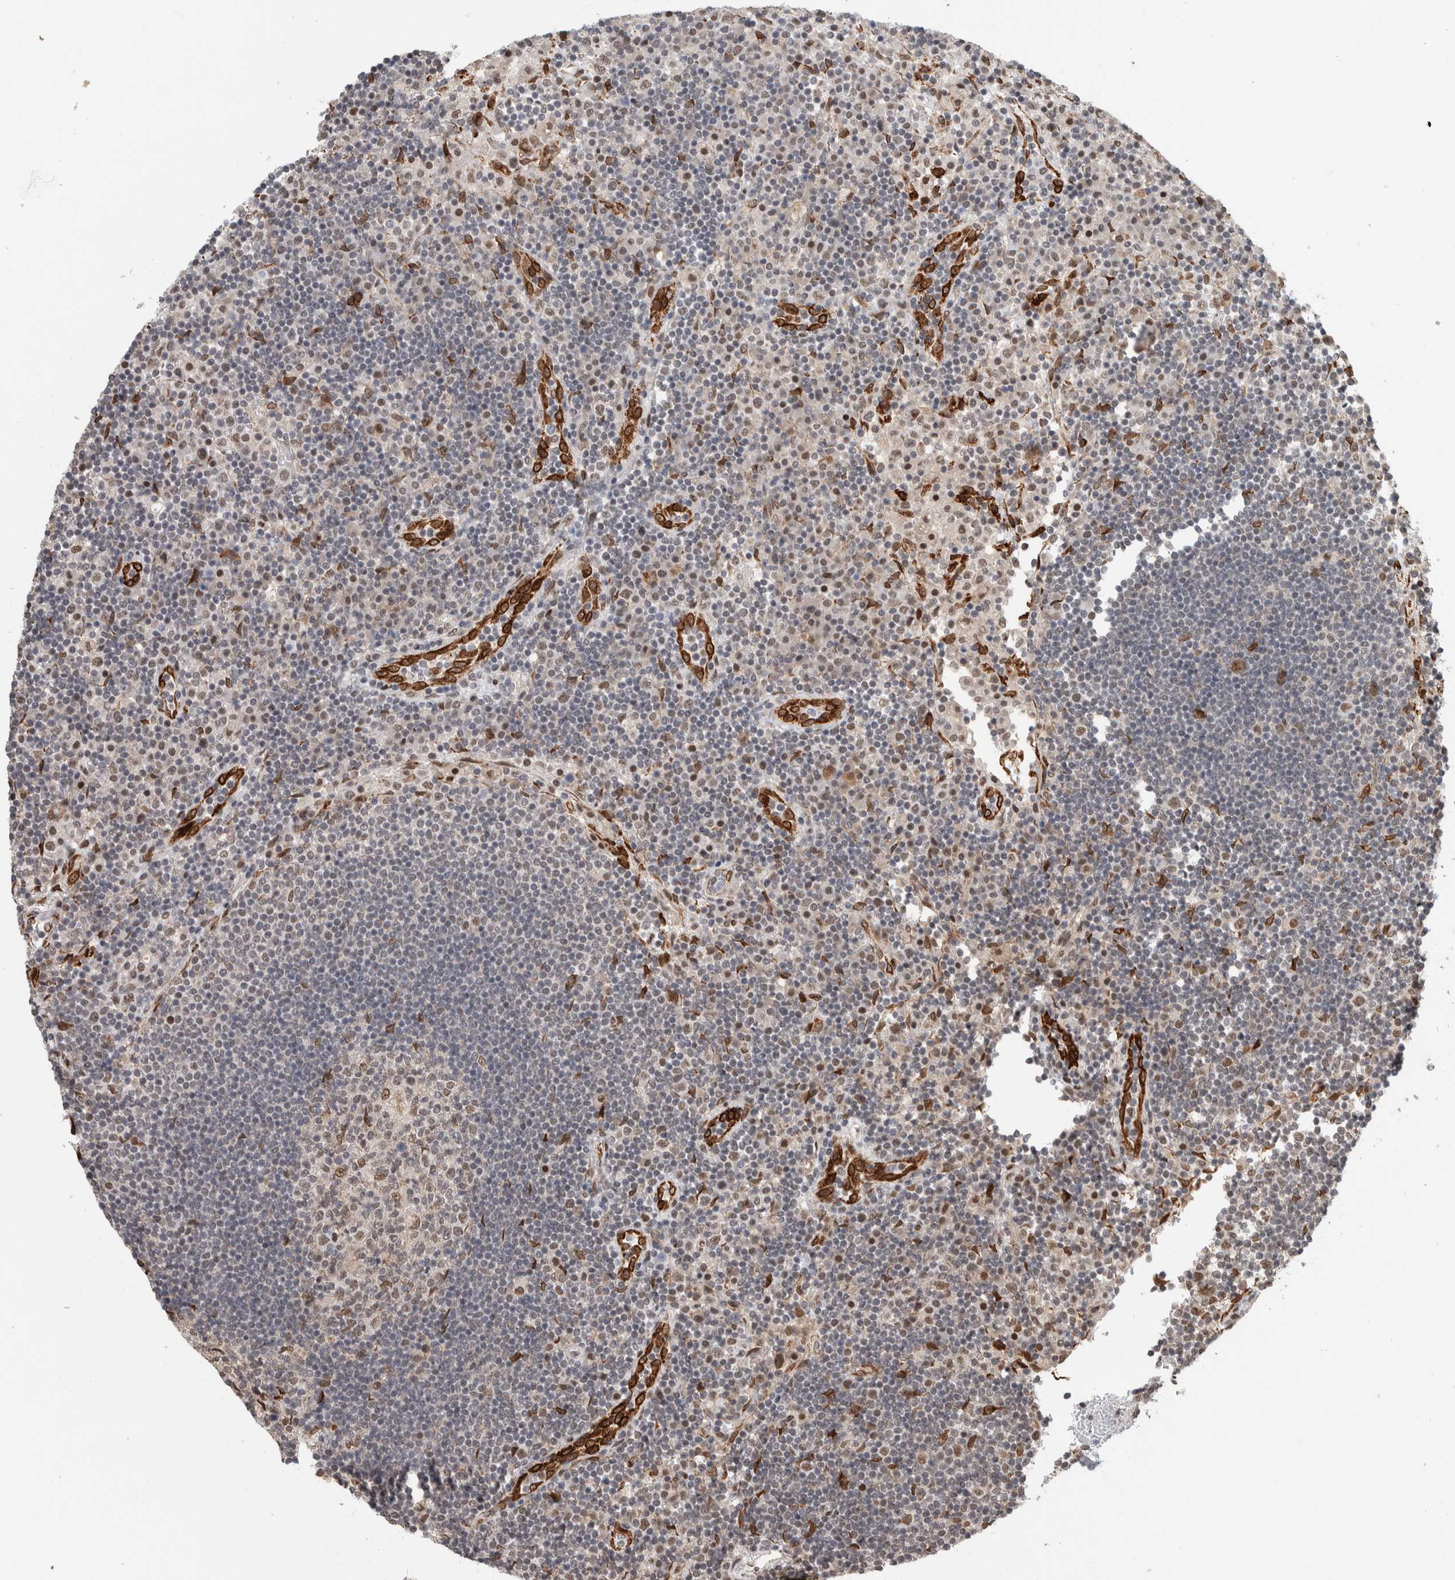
{"staining": {"intensity": "weak", "quantity": "25%-75%", "location": "nuclear"}, "tissue": "lymph node", "cell_type": "Germinal center cells", "image_type": "normal", "snomed": [{"axis": "morphology", "description": "Normal tissue, NOS"}, {"axis": "topography", "description": "Lymph node"}], "caption": "Weak nuclear positivity for a protein is identified in about 25%-75% of germinal center cells of normal lymph node using immunohistochemistry.", "gene": "TNRC18", "patient": {"sex": "female", "age": 53}}